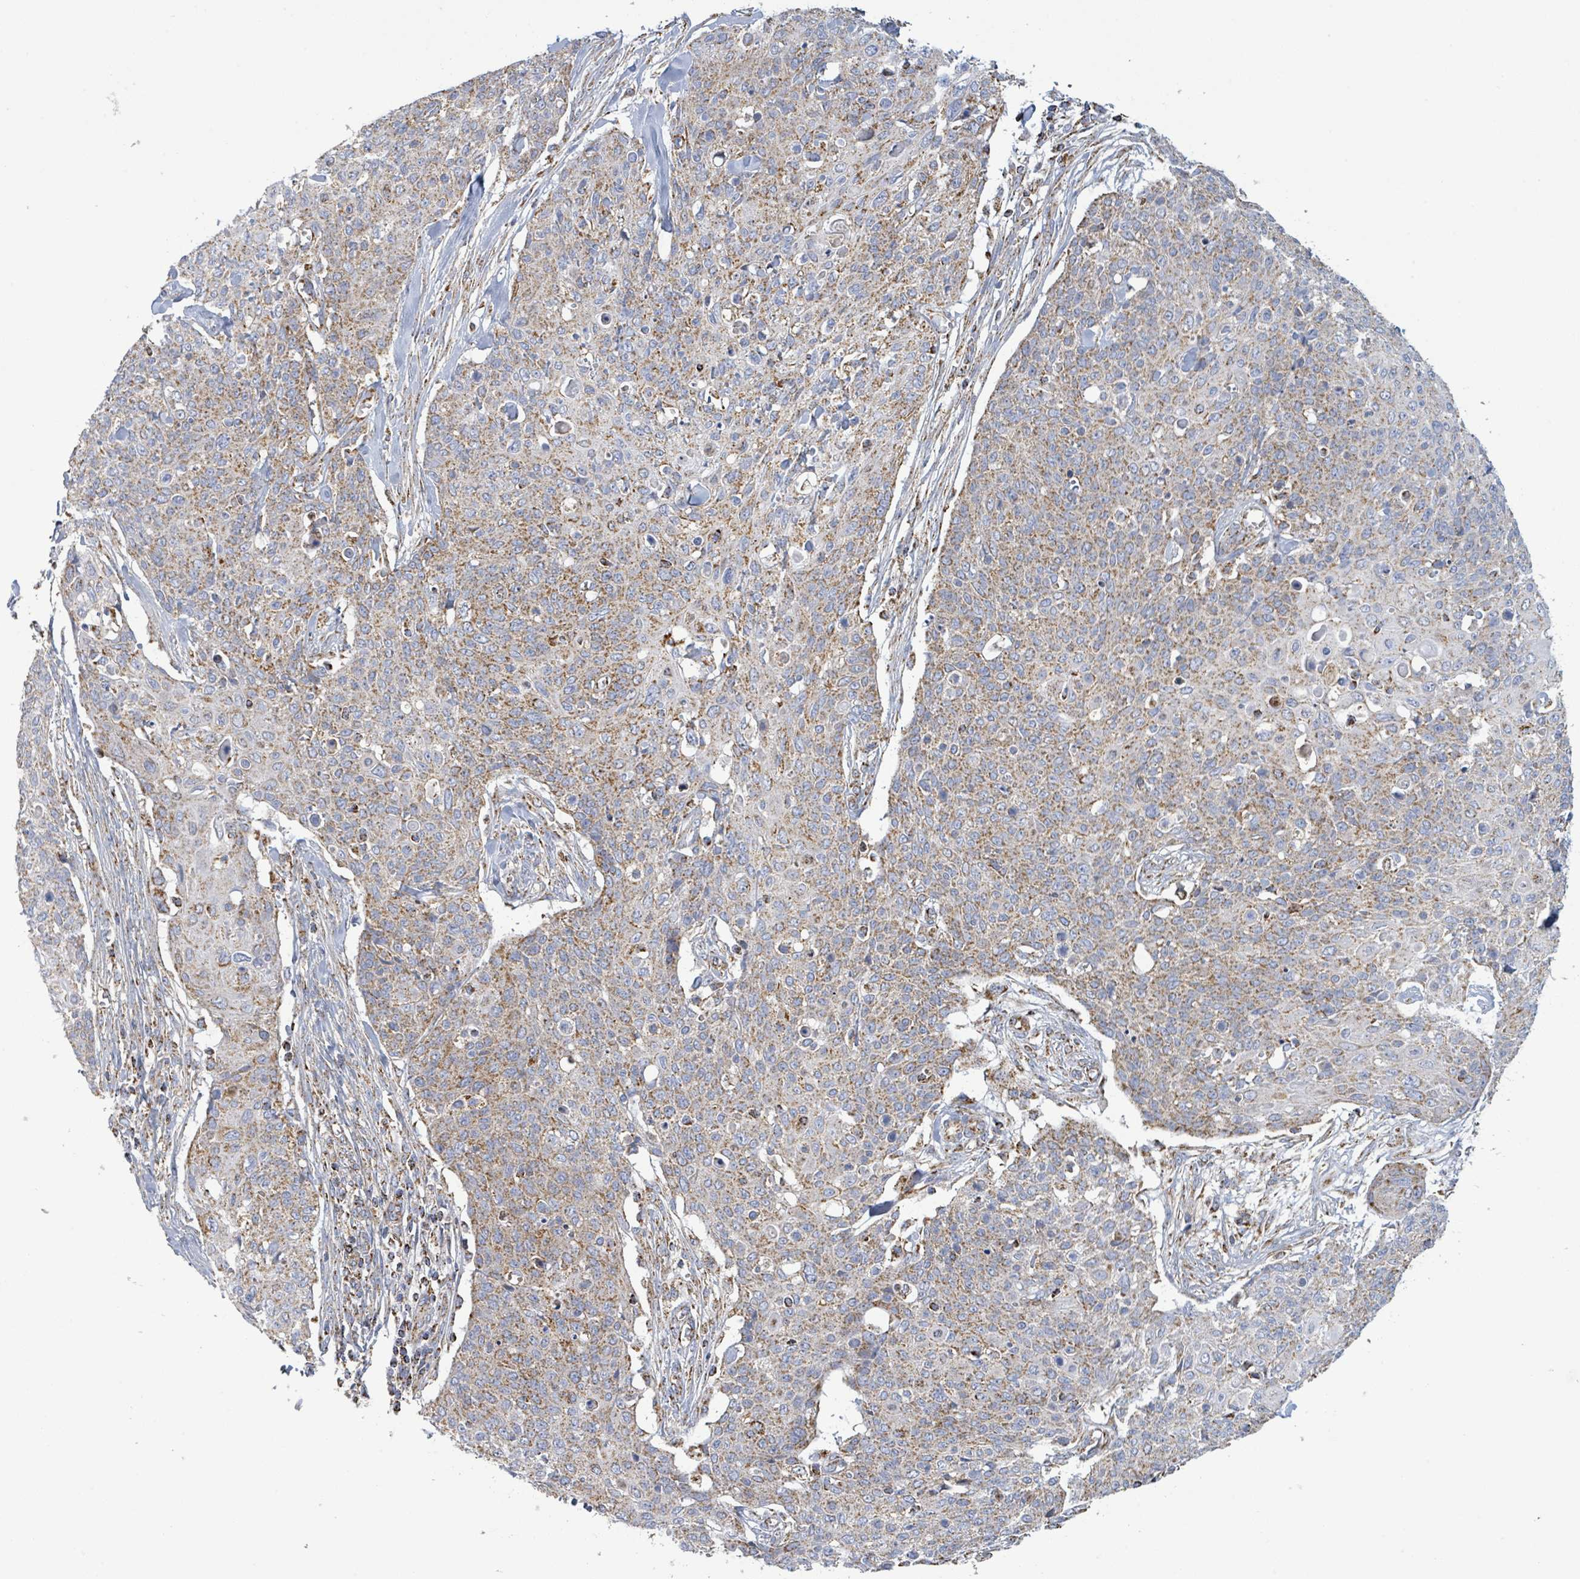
{"staining": {"intensity": "moderate", "quantity": ">75%", "location": "cytoplasmic/membranous"}, "tissue": "skin cancer", "cell_type": "Tumor cells", "image_type": "cancer", "snomed": [{"axis": "morphology", "description": "Squamous cell carcinoma, NOS"}, {"axis": "topography", "description": "Skin"}, {"axis": "topography", "description": "Vulva"}], "caption": "IHC image of skin squamous cell carcinoma stained for a protein (brown), which demonstrates medium levels of moderate cytoplasmic/membranous positivity in approximately >75% of tumor cells.", "gene": "SUCLG2", "patient": {"sex": "female", "age": 85}}